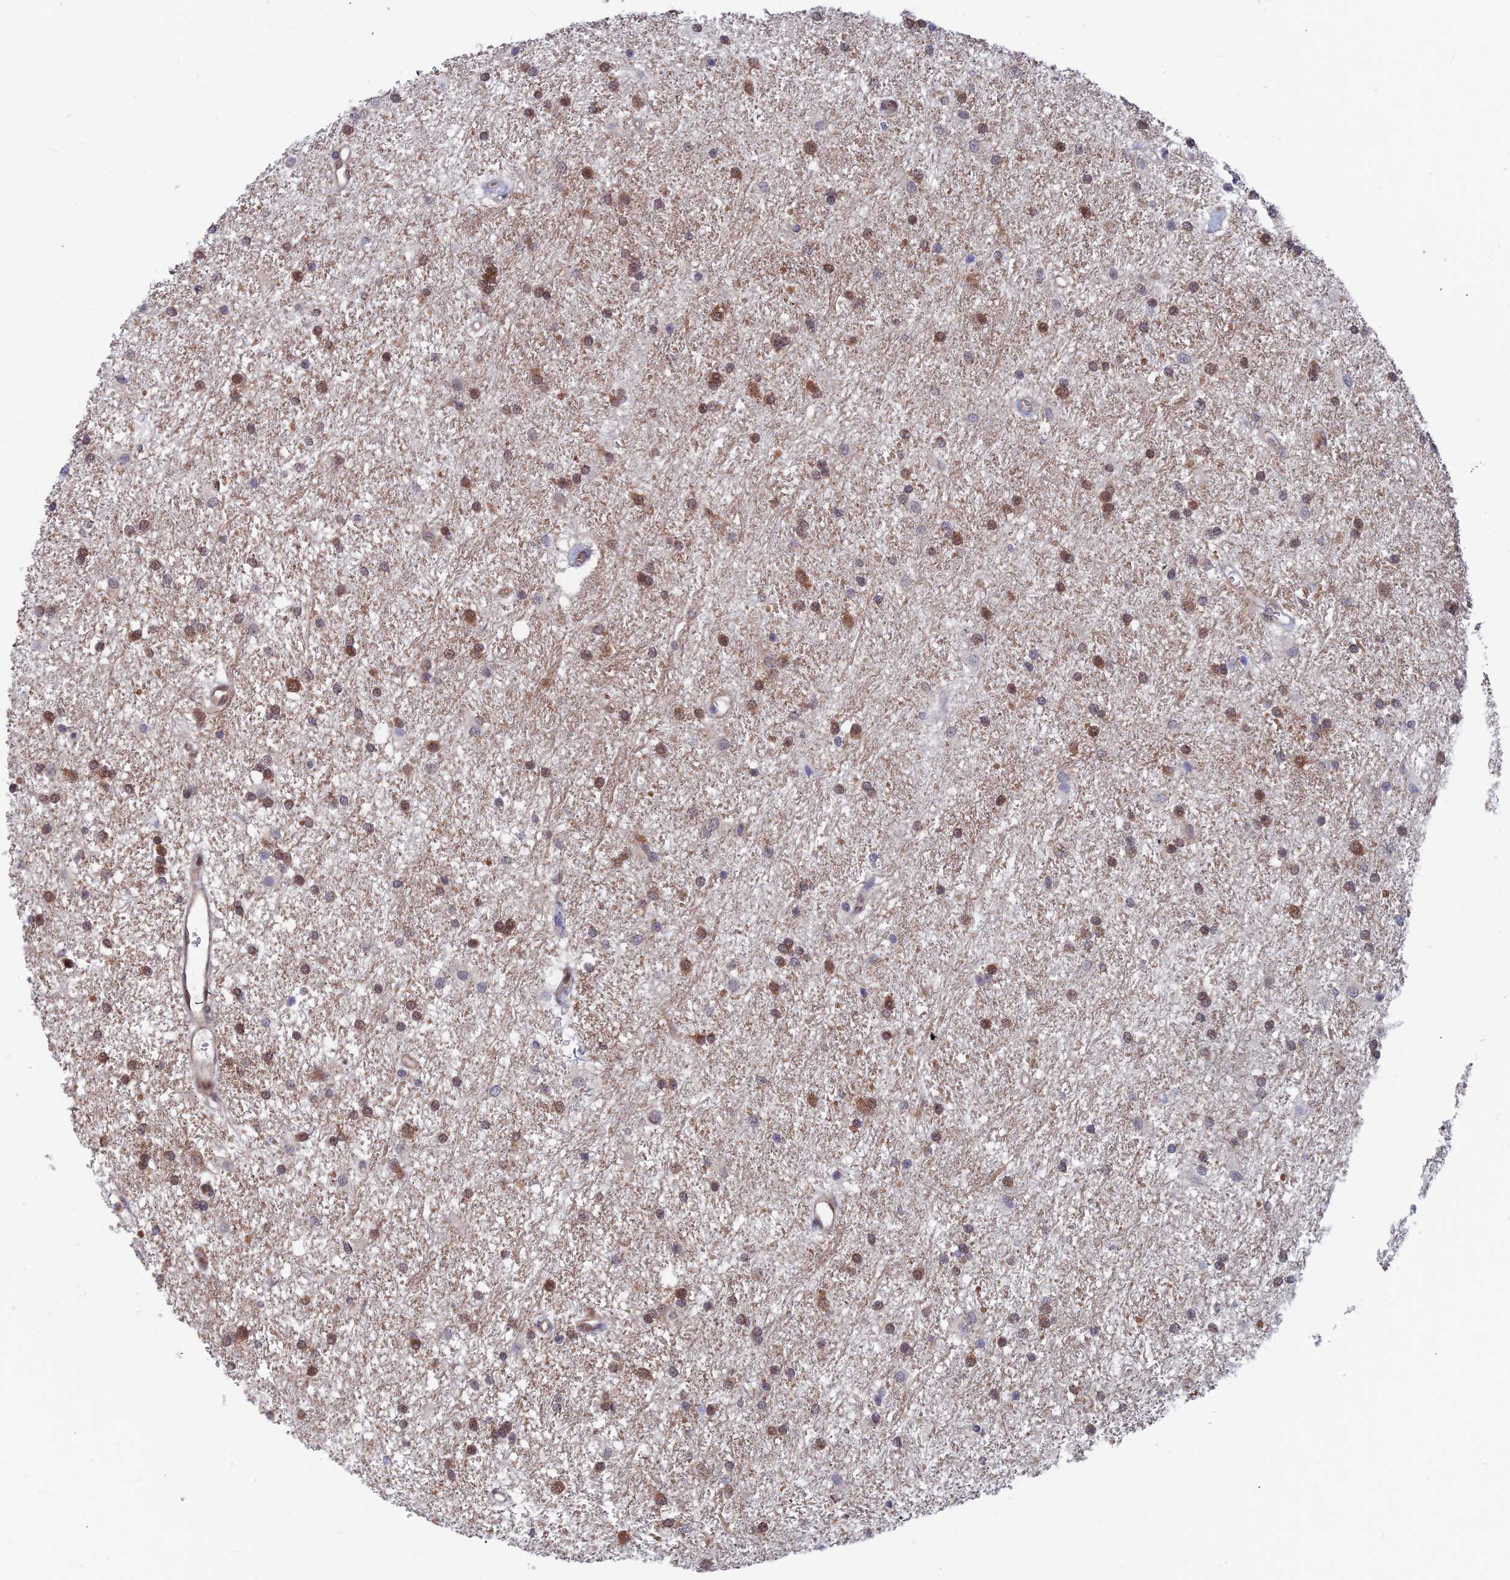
{"staining": {"intensity": "moderate", "quantity": ">75%", "location": "cytoplasmic/membranous,nuclear"}, "tissue": "glioma", "cell_type": "Tumor cells", "image_type": "cancer", "snomed": [{"axis": "morphology", "description": "Glioma, malignant, High grade"}, {"axis": "topography", "description": "Brain"}], "caption": "This photomicrograph reveals immunohistochemistry staining of glioma, with medium moderate cytoplasmic/membranous and nuclear expression in about >75% of tumor cells.", "gene": "IGBP1", "patient": {"sex": "male", "age": 77}}